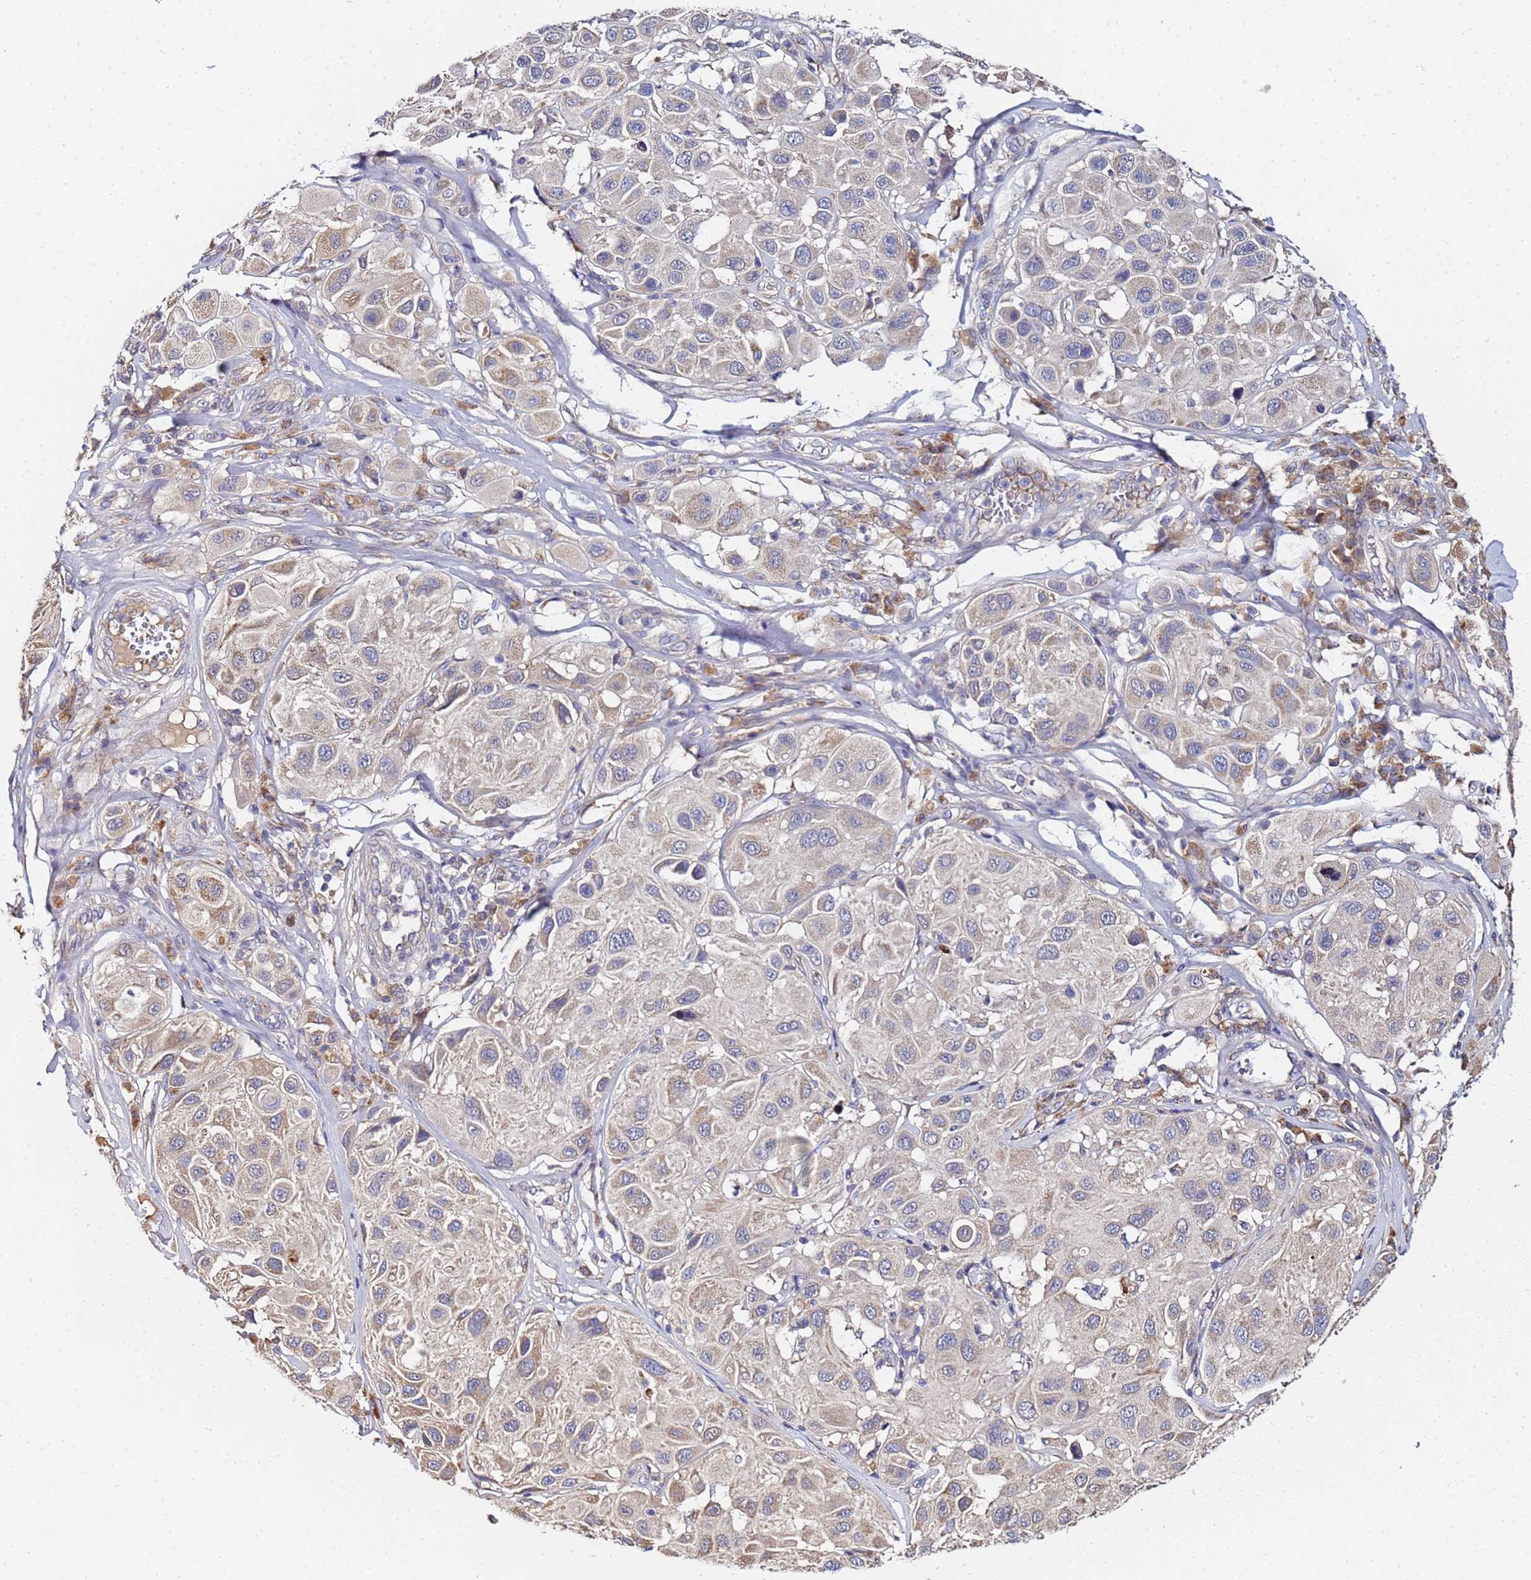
{"staining": {"intensity": "weak", "quantity": "25%-75%", "location": "cytoplasmic/membranous"}, "tissue": "melanoma", "cell_type": "Tumor cells", "image_type": "cancer", "snomed": [{"axis": "morphology", "description": "Malignant melanoma, Metastatic site"}, {"axis": "topography", "description": "Skin"}], "caption": "This is an image of immunohistochemistry (IHC) staining of melanoma, which shows weak positivity in the cytoplasmic/membranous of tumor cells.", "gene": "C5orf34", "patient": {"sex": "male", "age": 41}}